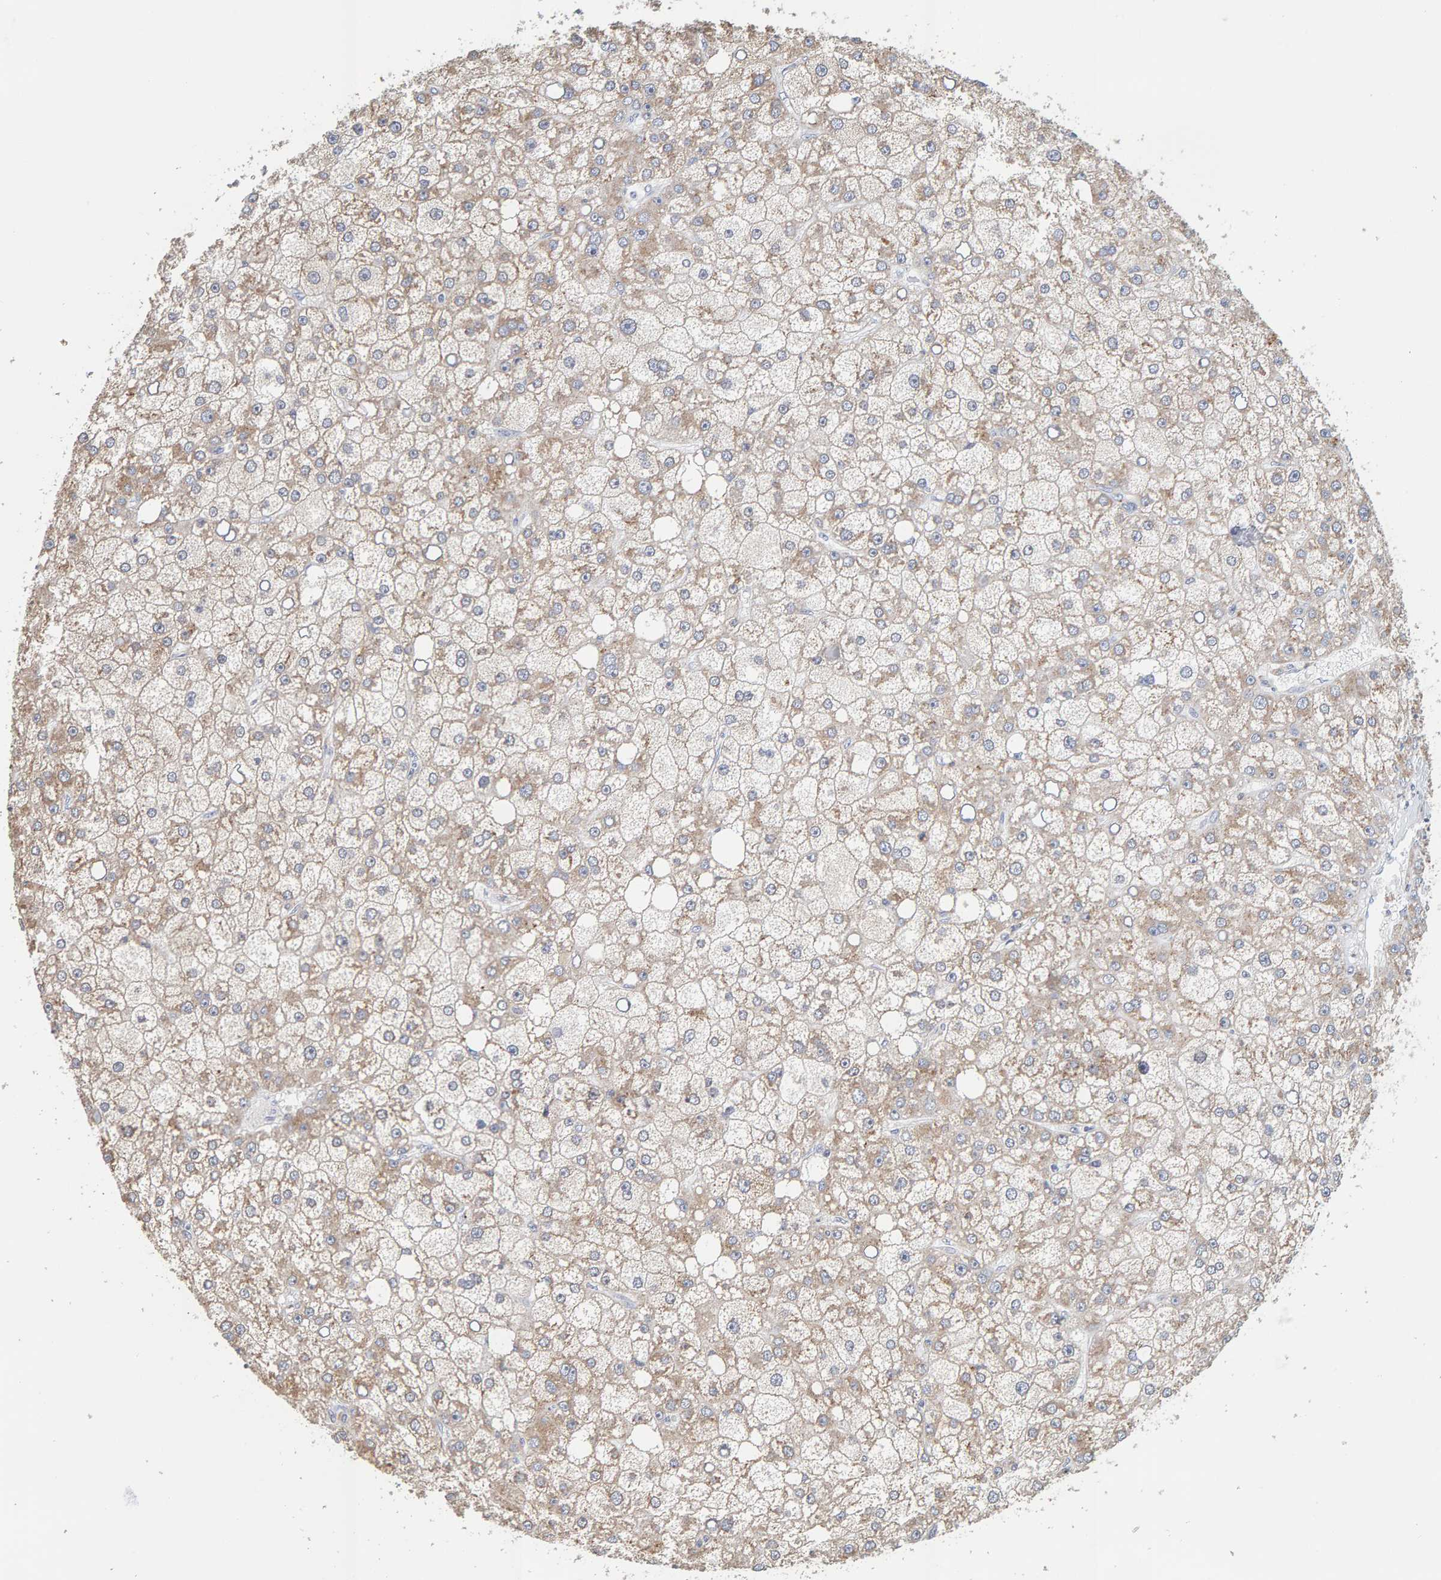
{"staining": {"intensity": "weak", "quantity": ">75%", "location": "cytoplasmic/membranous"}, "tissue": "liver cancer", "cell_type": "Tumor cells", "image_type": "cancer", "snomed": [{"axis": "morphology", "description": "Carcinoma, Hepatocellular, NOS"}, {"axis": "topography", "description": "Liver"}], "caption": "This histopathology image shows hepatocellular carcinoma (liver) stained with IHC to label a protein in brown. The cytoplasmic/membranous of tumor cells show weak positivity for the protein. Nuclei are counter-stained blue.", "gene": "SGPL1", "patient": {"sex": "male", "age": 67}}